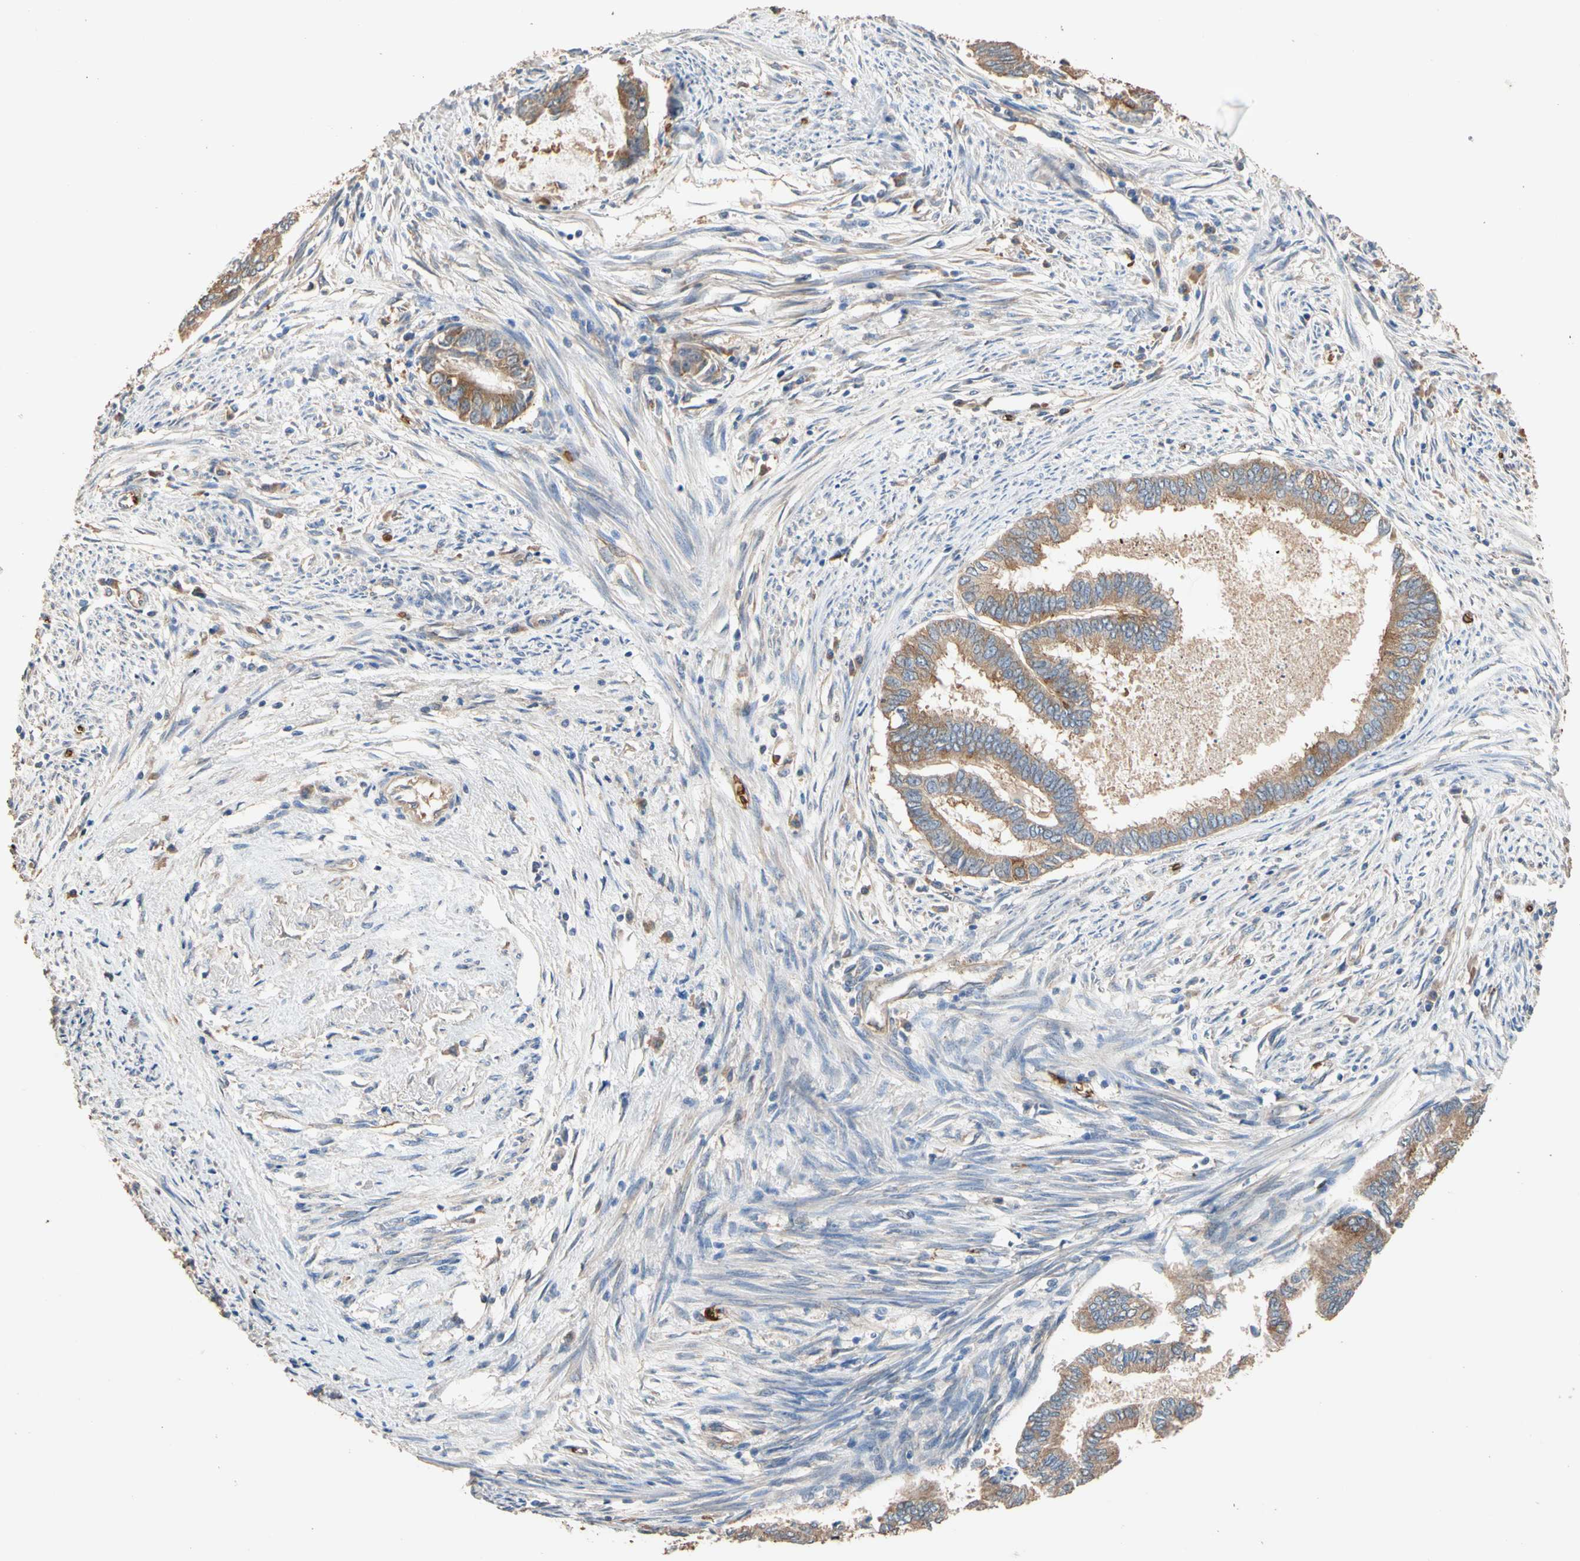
{"staining": {"intensity": "weak", "quantity": "25%-75%", "location": "cytoplasmic/membranous"}, "tissue": "endometrial cancer", "cell_type": "Tumor cells", "image_type": "cancer", "snomed": [{"axis": "morphology", "description": "Adenocarcinoma, NOS"}, {"axis": "topography", "description": "Endometrium"}], "caption": "DAB (3,3'-diaminobenzidine) immunohistochemical staining of human endometrial cancer displays weak cytoplasmic/membranous protein expression in about 25%-75% of tumor cells.", "gene": "RIOK2", "patient": {"sex": "female", "age": 86}}